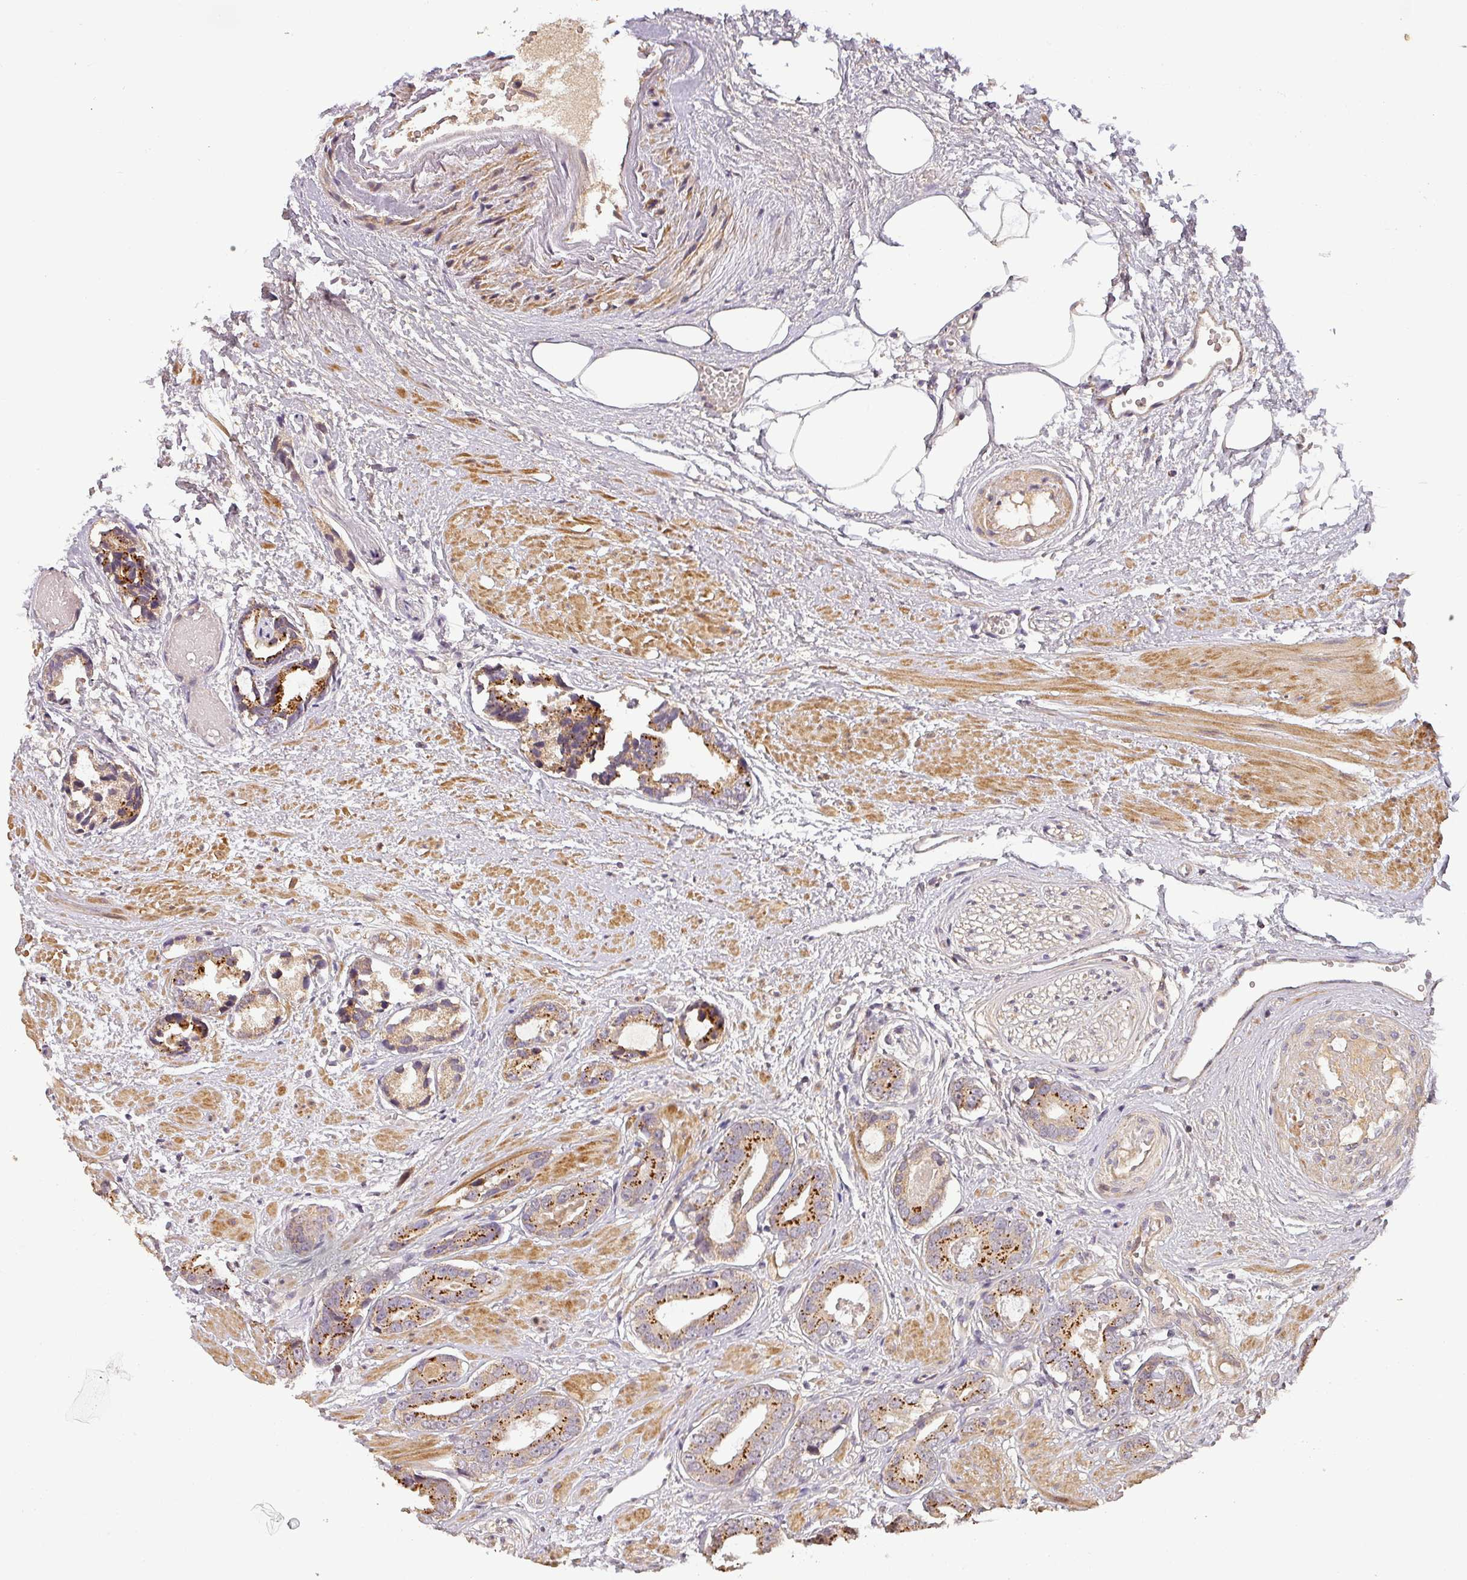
{"staining": {"intensity": "moderate", "quantity": ">75%", "location": "cytoplasmic/membranous"}, "tissue": "prostate cancer", "cell_type": "Tumor cells", "image_type": "cancer", "snomed": [{"axis": "morphology", "description": "Adenocarcinoma, Low grade"}, {"axis": "topography", "description": "Prostate"}], "caption": "Protein analysis of prostate cancer (low-grade adenocarcinoma) tissue exhibits moderate cytoplasmic/membranous expression in approximately >75% of tumor cells.", "gene": "BPIFB3", "patient": {"sex": "male", "age": 64}}